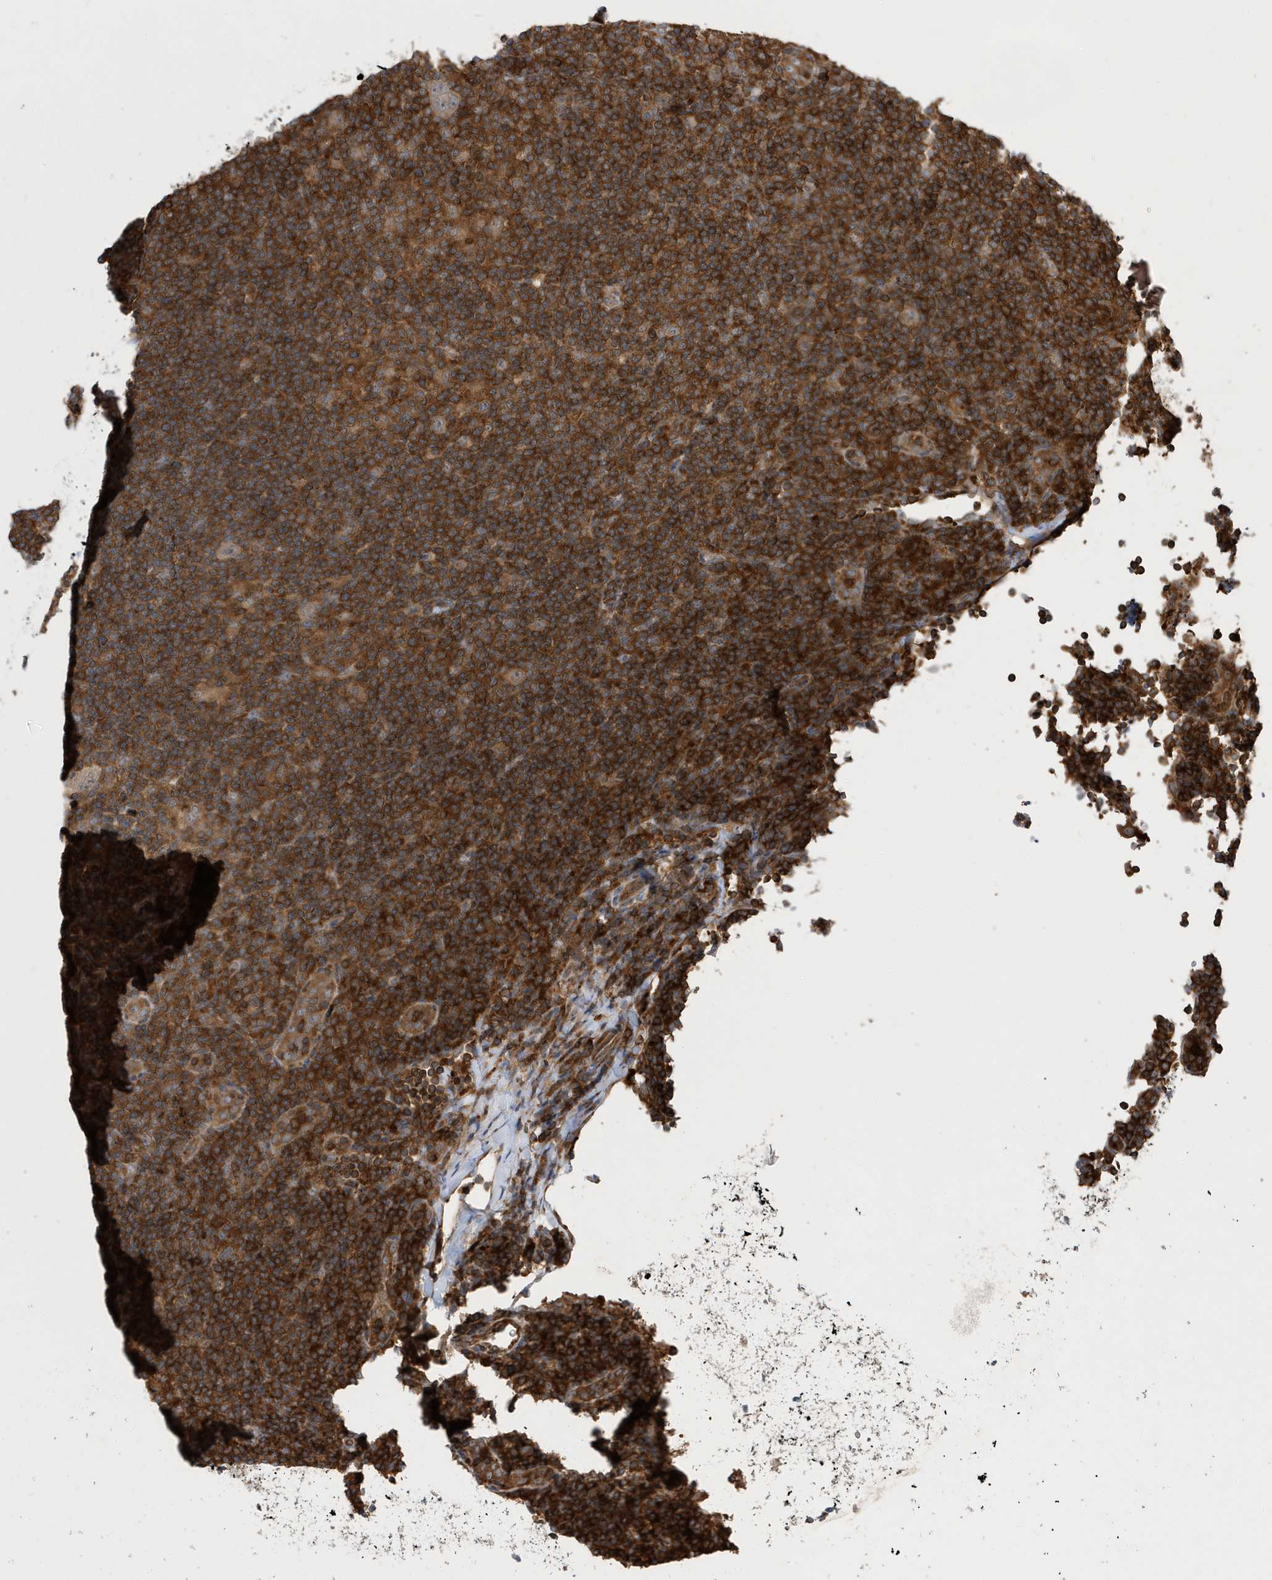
{"staining": {"intensity": "weak", "quantity": ">75%", "location": "cytoplasmic/membranous"}, "tissue": "lymphoma", "cell_type": "Tumor cells", "image_type": "cancer", "snomed": [{"axis": "morphology", "description": "Hodgkin's disease, NOS"}, {"axis": "topography", "description": "Lymph node"}], "caption": "Immunohistochemistry (IHC) image of lymphoma stained for a protein (brown), which exhibits low levels of weak cytoplasmic/membranous positivity in about >75% of tumor cells.", "gene": "LAPTM4A", "patient": {"sex": "female", "age": 57}}